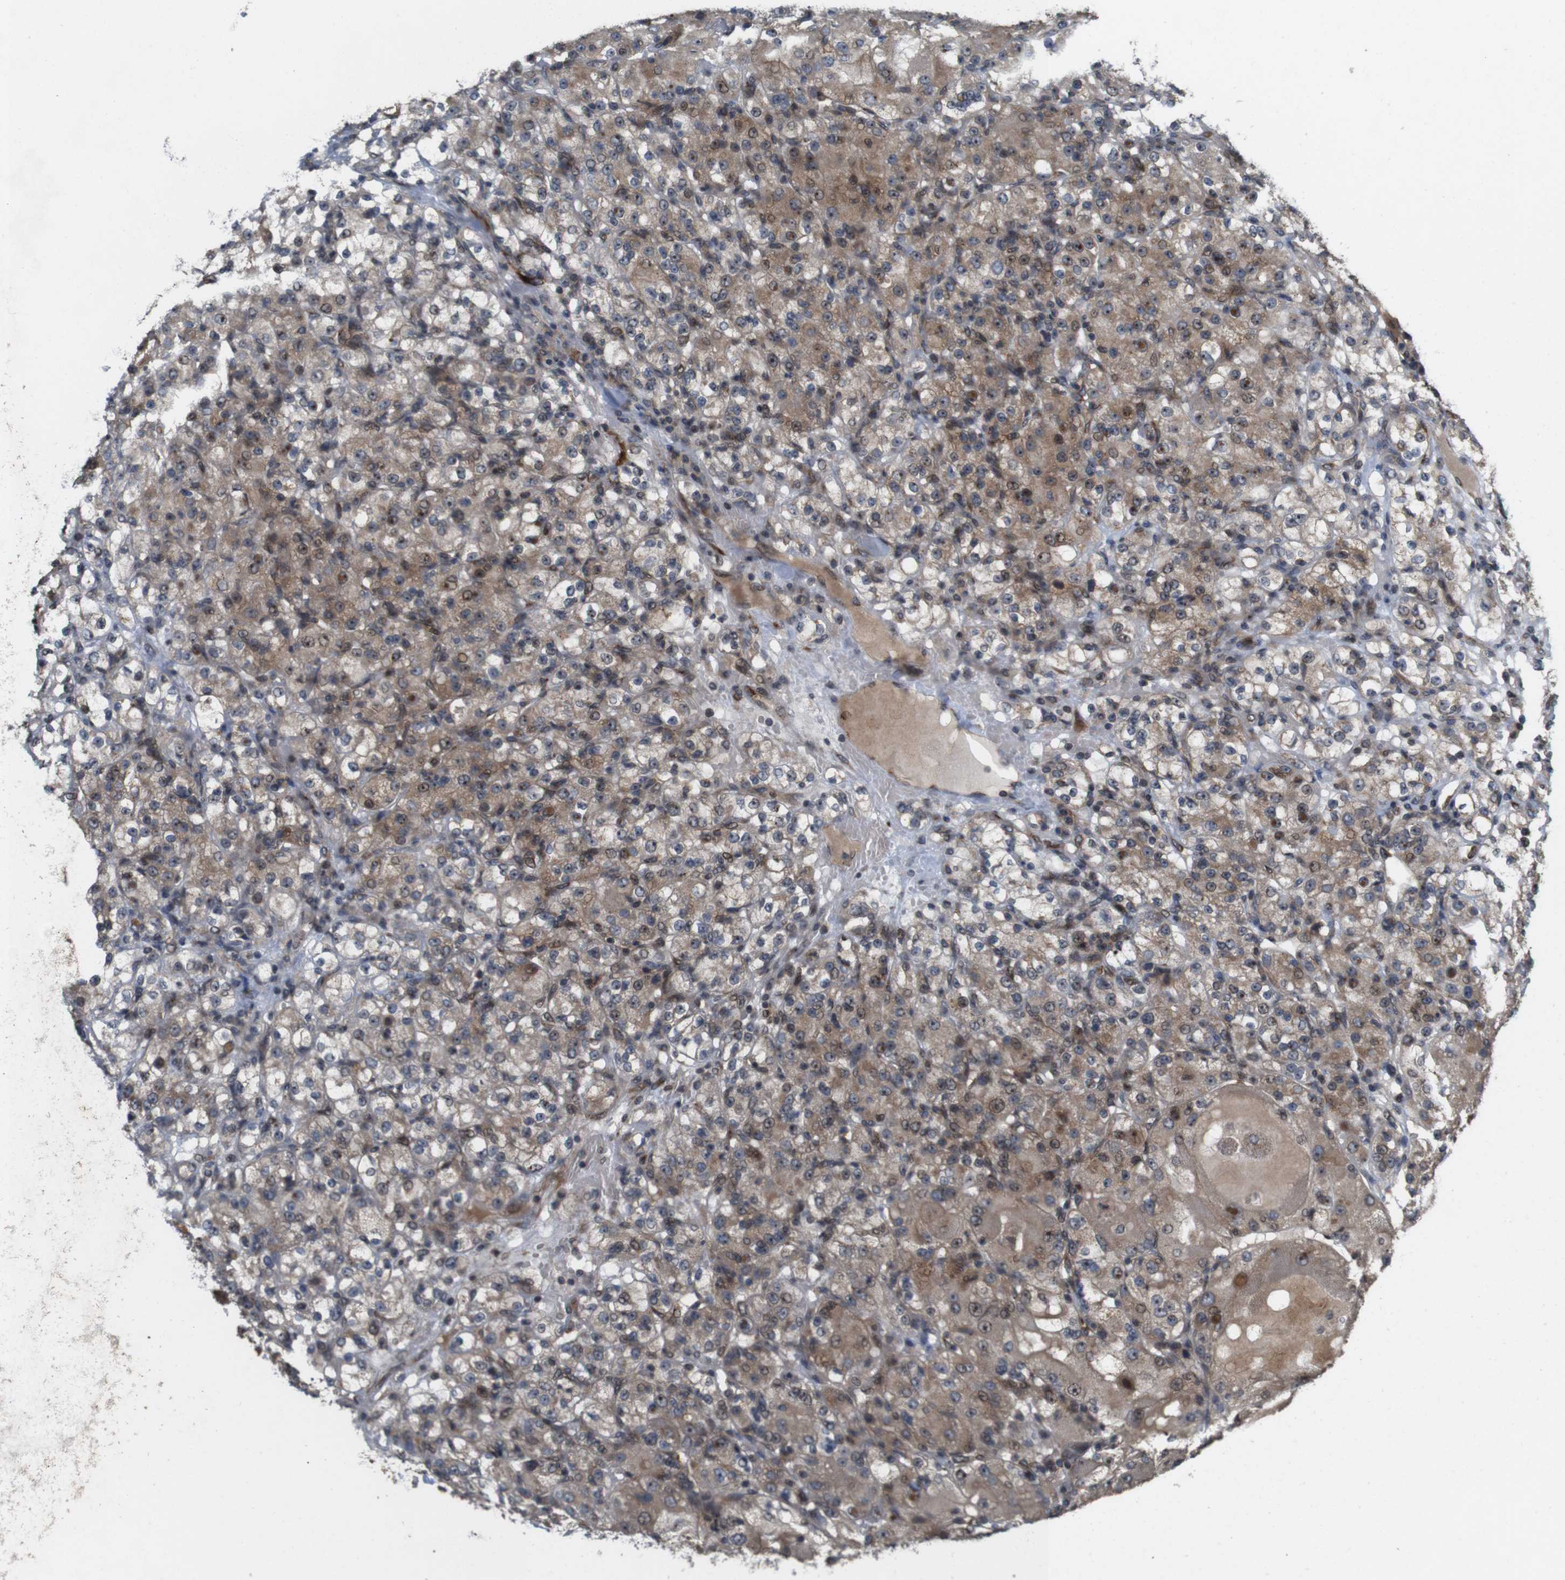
{"staining": {"intensity": "moderate", "quantity": ">75%", "location": "cytoplasmic/membranous,nuclear"}, "tissue": "renal cancer", "cell_type": "Tumor cells", "image_type": "cancer", "snomed": [{"axis": "morphology", "description": "Normal tissue, NOS"}, {"axis": "morphology", "description": "Adenocarcinoma, NOS"}, {"axis": "topography", "description": "Kidney"}], "caption": "Brown immunohistochemical staining in human adenocarcinoma (renal) exhibits moderate cytoplasmic/membranous and nuclear expression in approximately >75% of tumor cells.", "gene": "EFCAB14", "patient": {"sex": "male", "age": 61}}